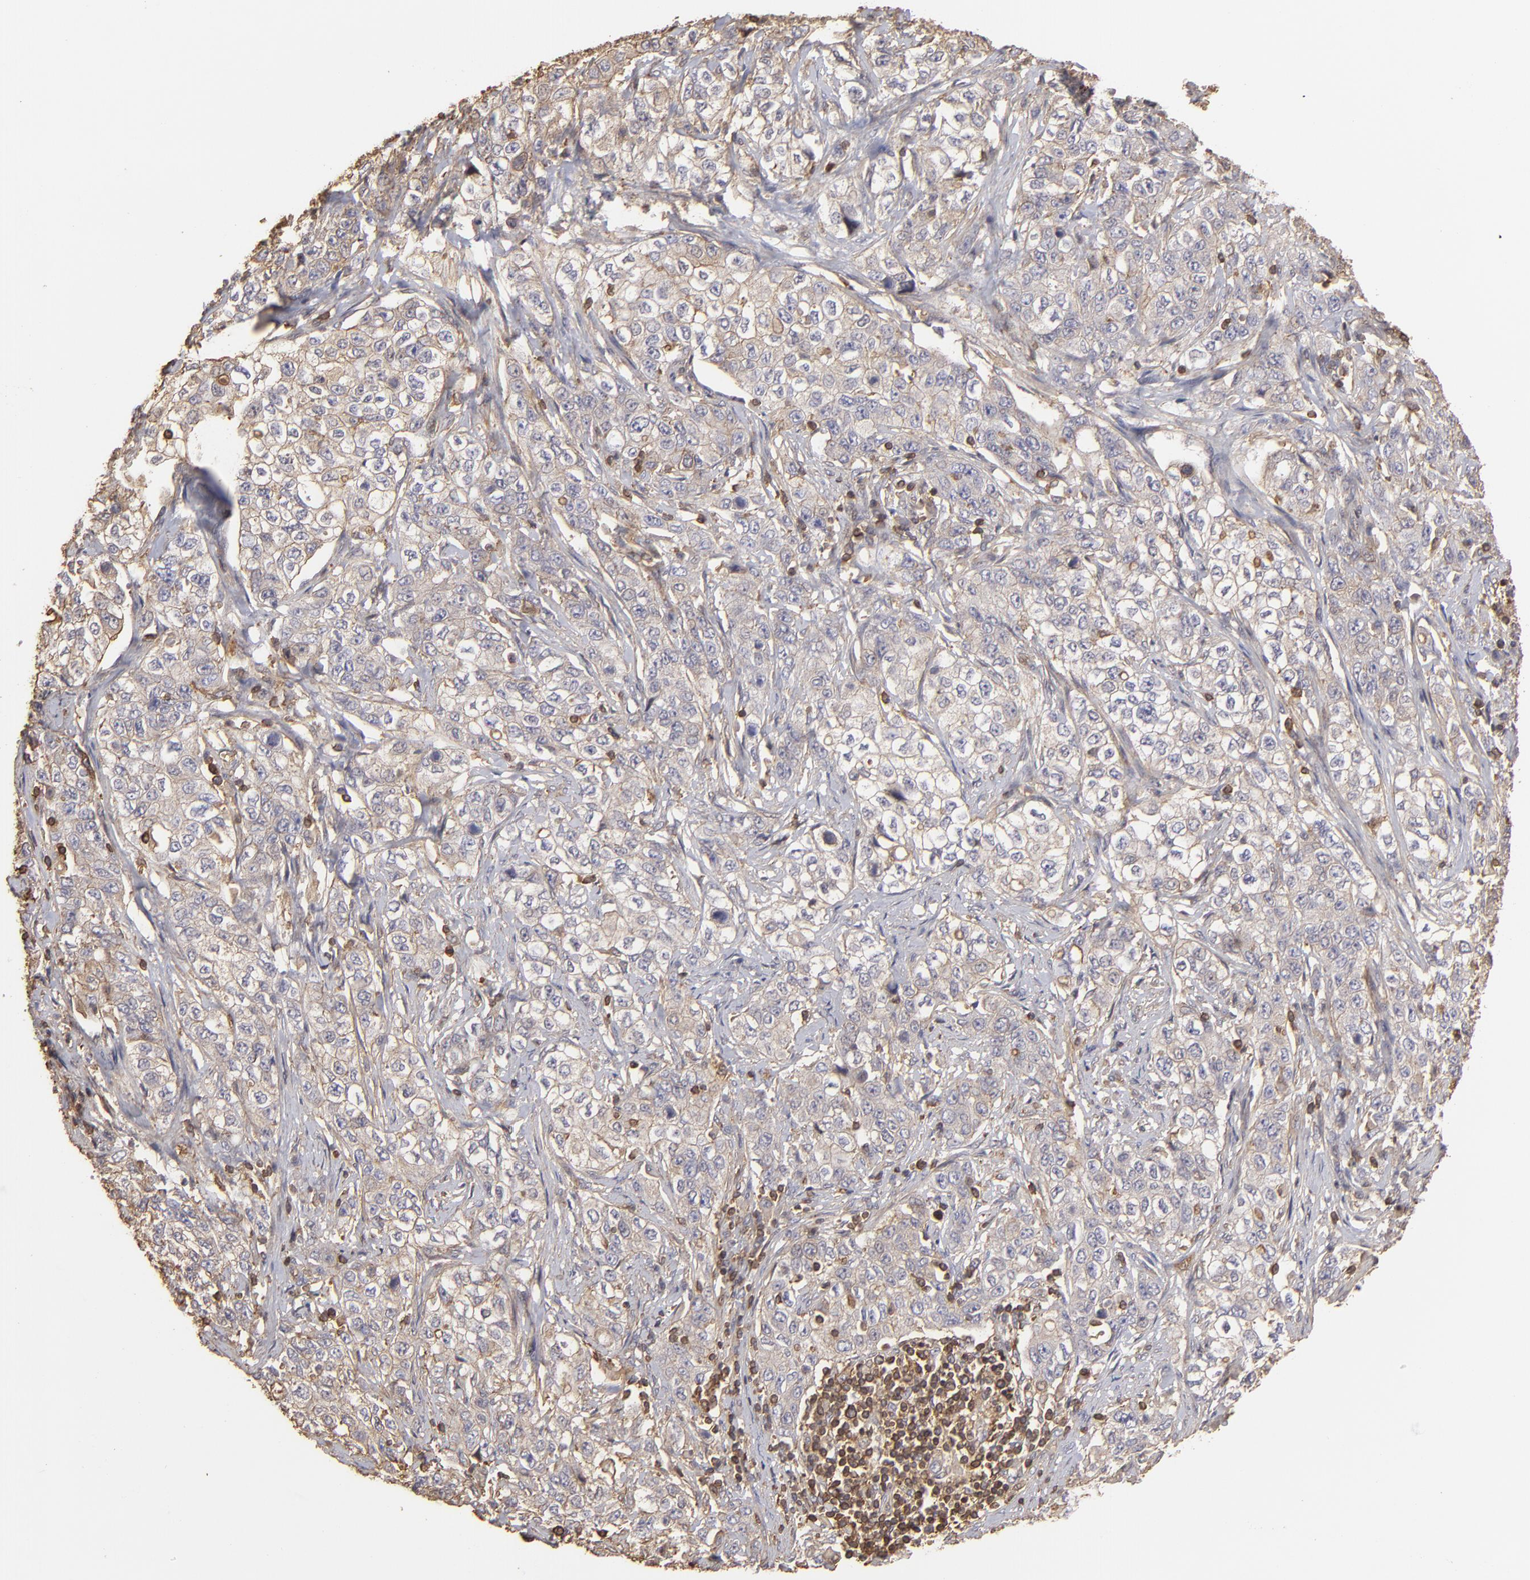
{"staining": {"intensity": "weak", "quantity": ">75%", "location": "cytoplasmic/membranous"}, "tissue": "stomach cancer", "cell_type": "Tumor cells", "image_type": "cancer", "snomed": [{"axis": "morphology", "description": "Adenocarcinoma, NOS"}, {"axis": "topography", "description": "Stomach"}], "caption": "Tumor cells show low levels of weak cytoplasmic/membranous staining in about >75% of cells in human stomach adenocarcinoma.", "gene": "ACTB", "patient": {"sex": "male", "age": 48}}